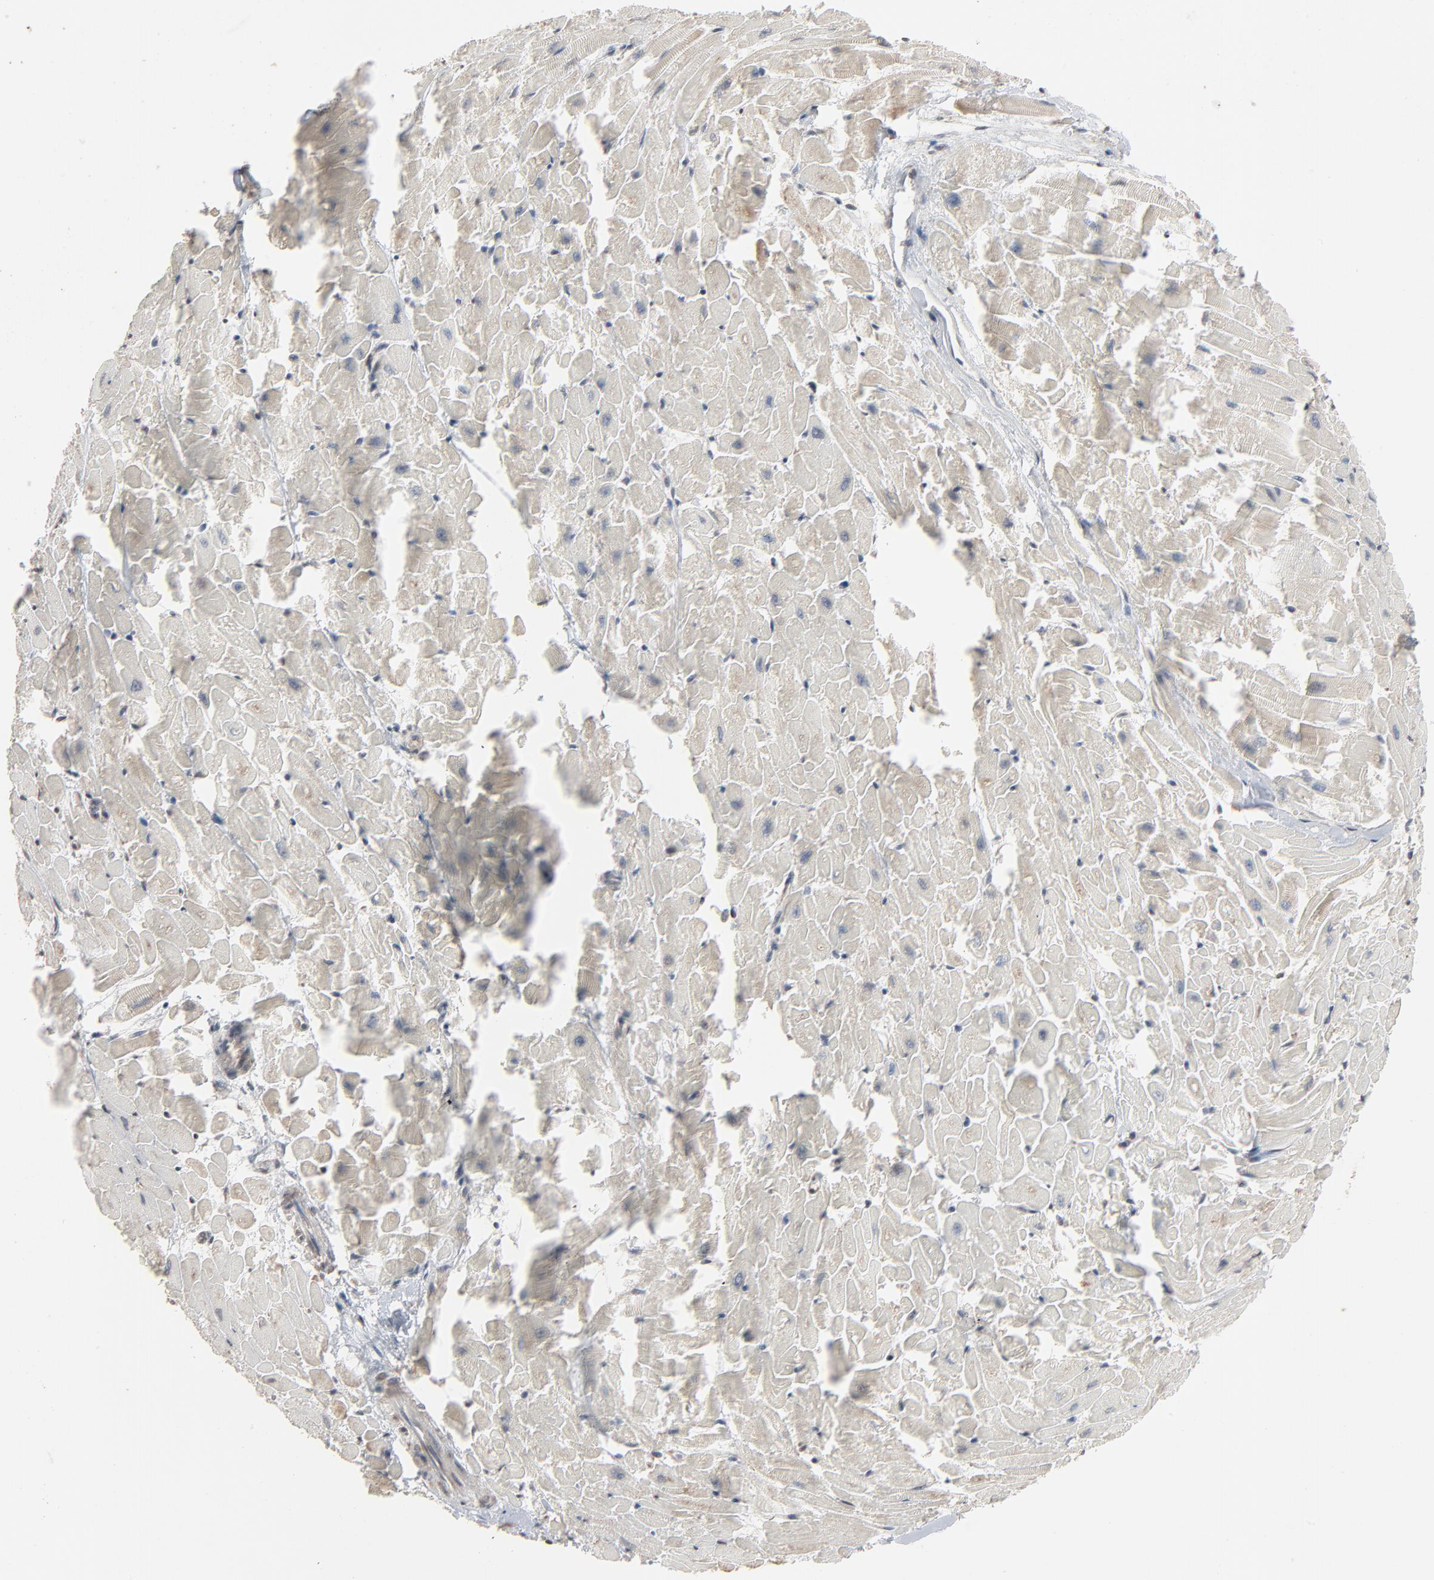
{"staining": {"intensity": "negative", "quantity": "none", "location": "none"}, "tissue": "heart muscle", "cell_type": "Cardiomyocytes", "image_type": "normal", "snomed": [{"axis": "morphology", "description": "Normal tissue, NOS"}, {"axis": "topography", "description": "Heart"}], "caption": "Cardiomyocytes are negative for brown protein staining in unremarkable heart muscle.", "gene": "CCT5", "patient": {"sex": "female", "age": 19}}